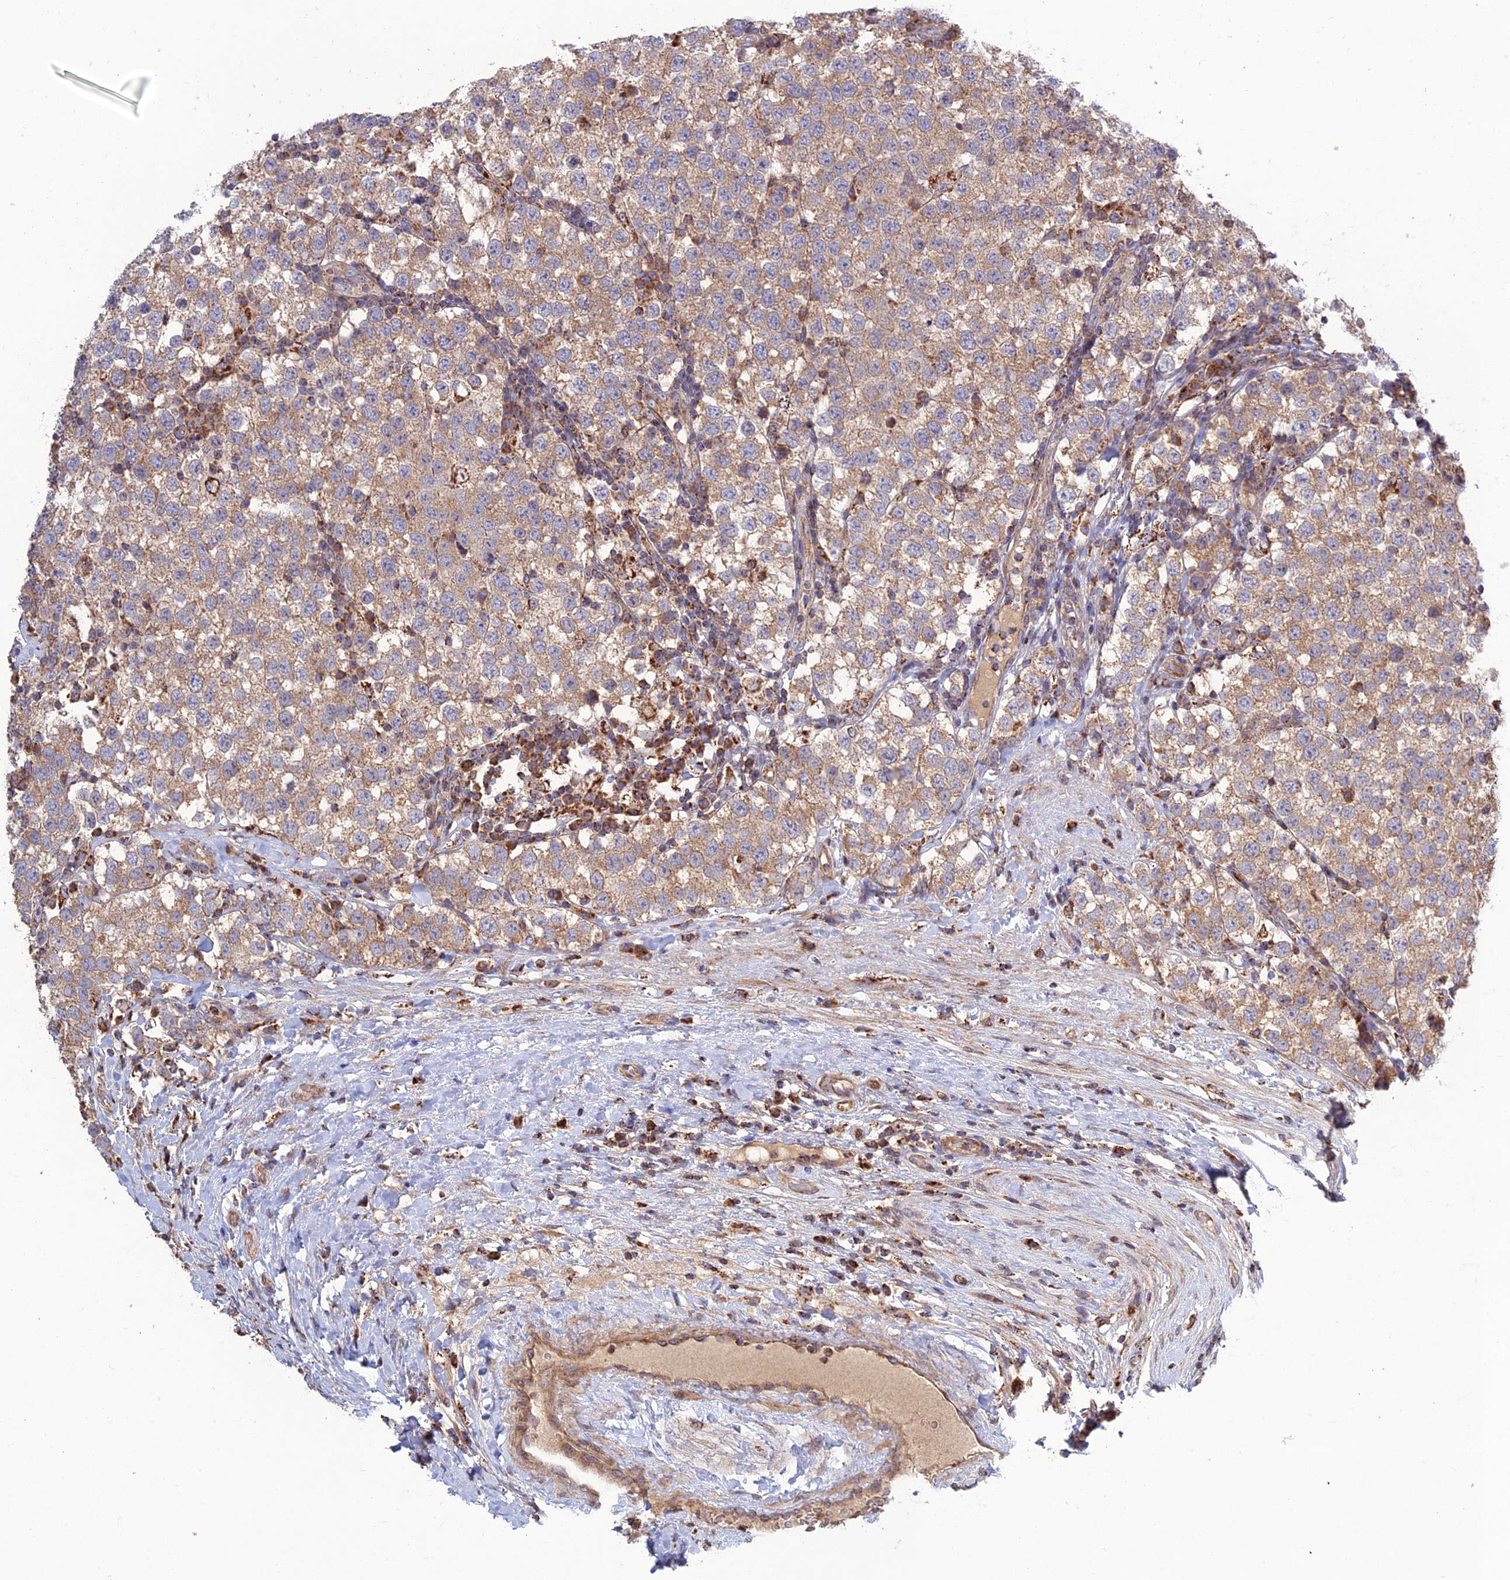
{"staining": {"intensity": "weak", "quantity": ">75%", "location": "cytoplasmic/membranous"}, "tissue": "testis cancer", "cell_type": "Tumor cells", "image_type": "cancer", "snomed": [{"axis": "morphology", "description": "Seminoma, NOS"}, {"axis": "topography", "description": "Testis"}], "caption": "Testis cancer stained for a protein (brown) reveals weak cytoplasmic/membranous positive positivity in approximately >75% of tumor cells.", "gene": "RIC8B", "patient": {"sex": "male", "age": 34}}